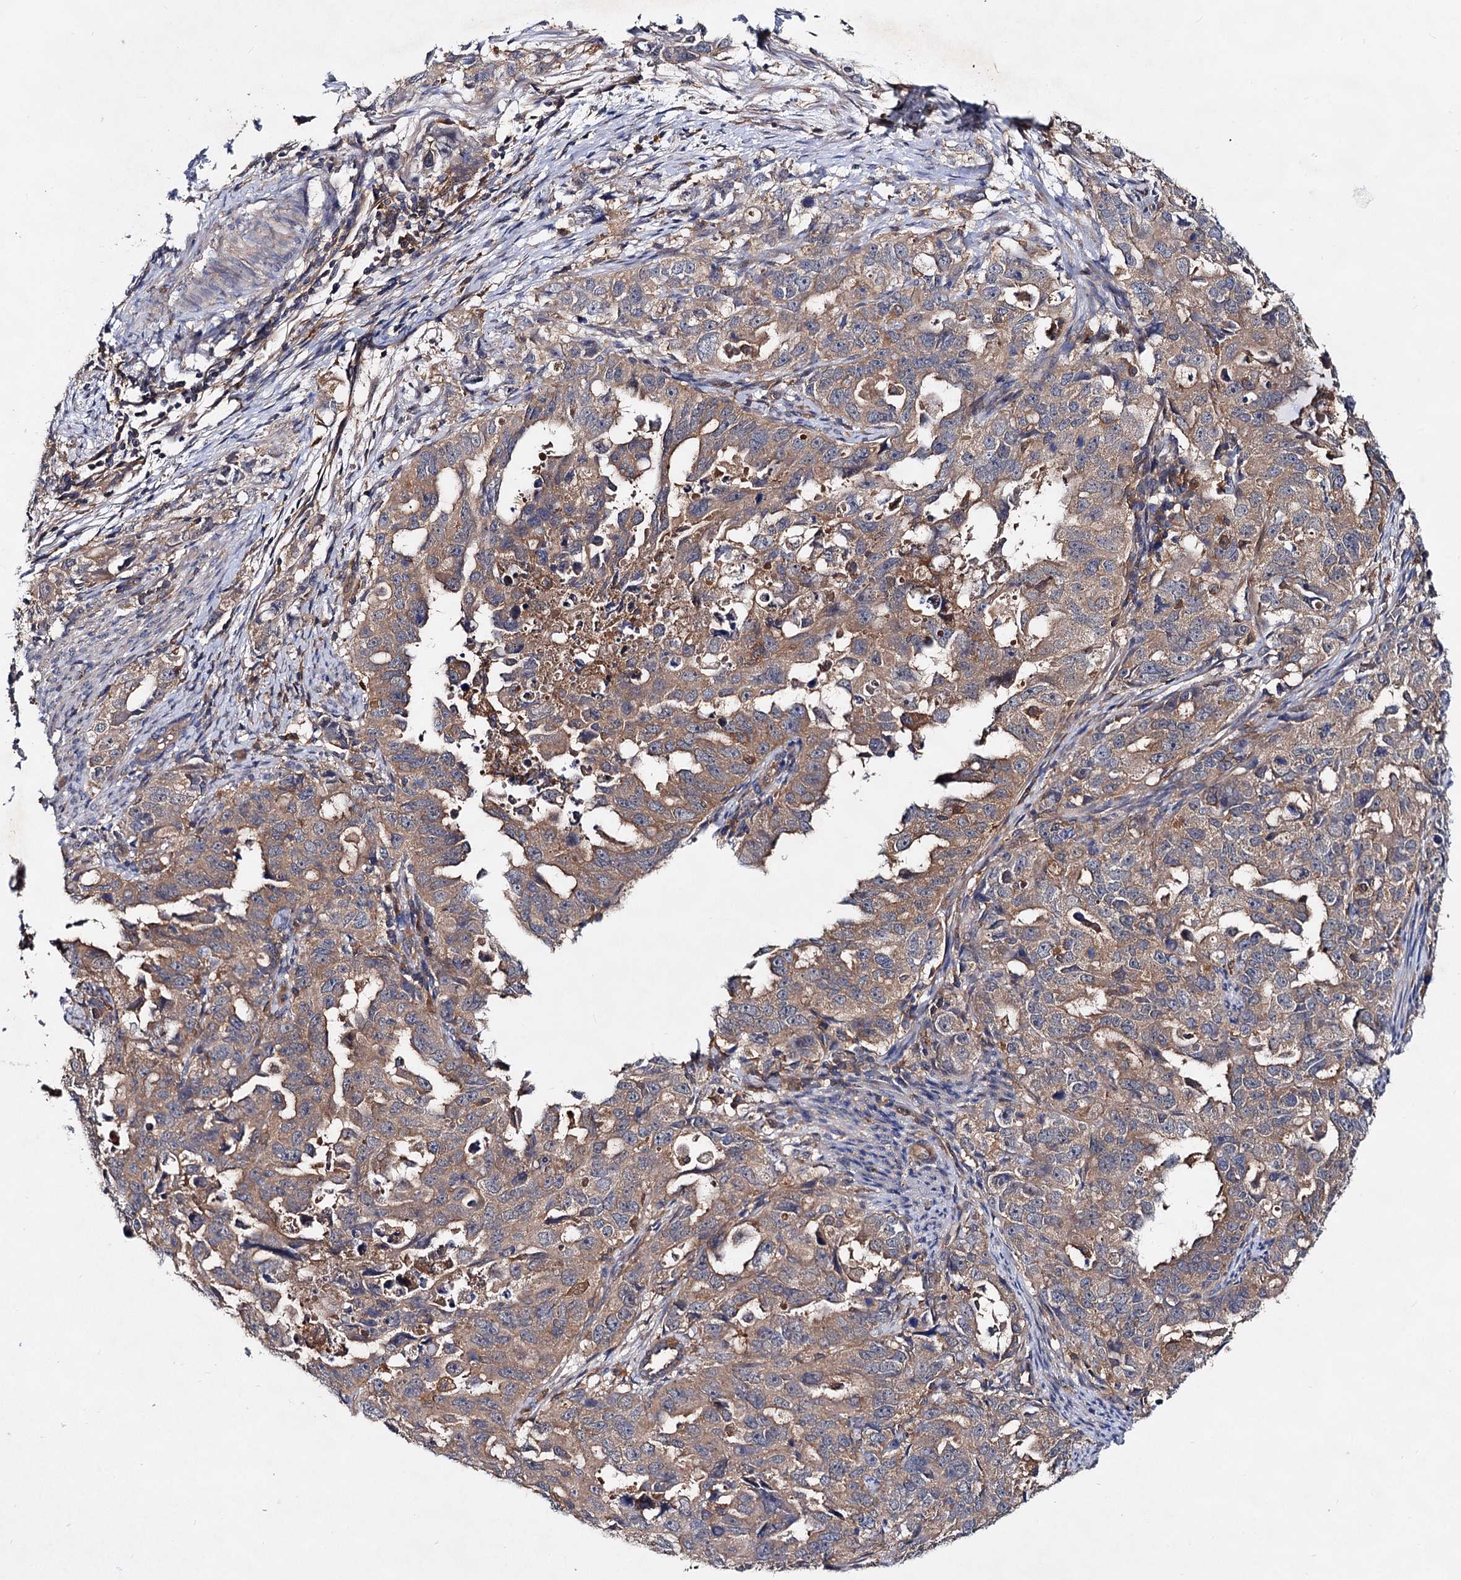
{"staining": {"intensity": "weak", "quantity": ">75%", "location": "cytoplasmic/membranous"}, "tissue": "endometrial cancer", "cell_type": "Tumor cells", "image_type": "cancer", "snomed": [{"axis": "morphology", "description": "Adenocarcinoma, NOS"}, {"axis": "topography", "description": "Endometrium"}], "caption": "High-magnification brightfield microscopy of endometrial adenocarcinoma stained with DAB (3,3'-diaminobenzidine) (brown) and counterstained with hematoxylin (blue). tumor cells exhibit weak cytoplasmic/membranous positivity is identified in about>75% of cells. (Brightfield microscopy of DAB IHC at high magnification).", "gene": "VPS29", "patient": {"sex": "female", "age": 65}}